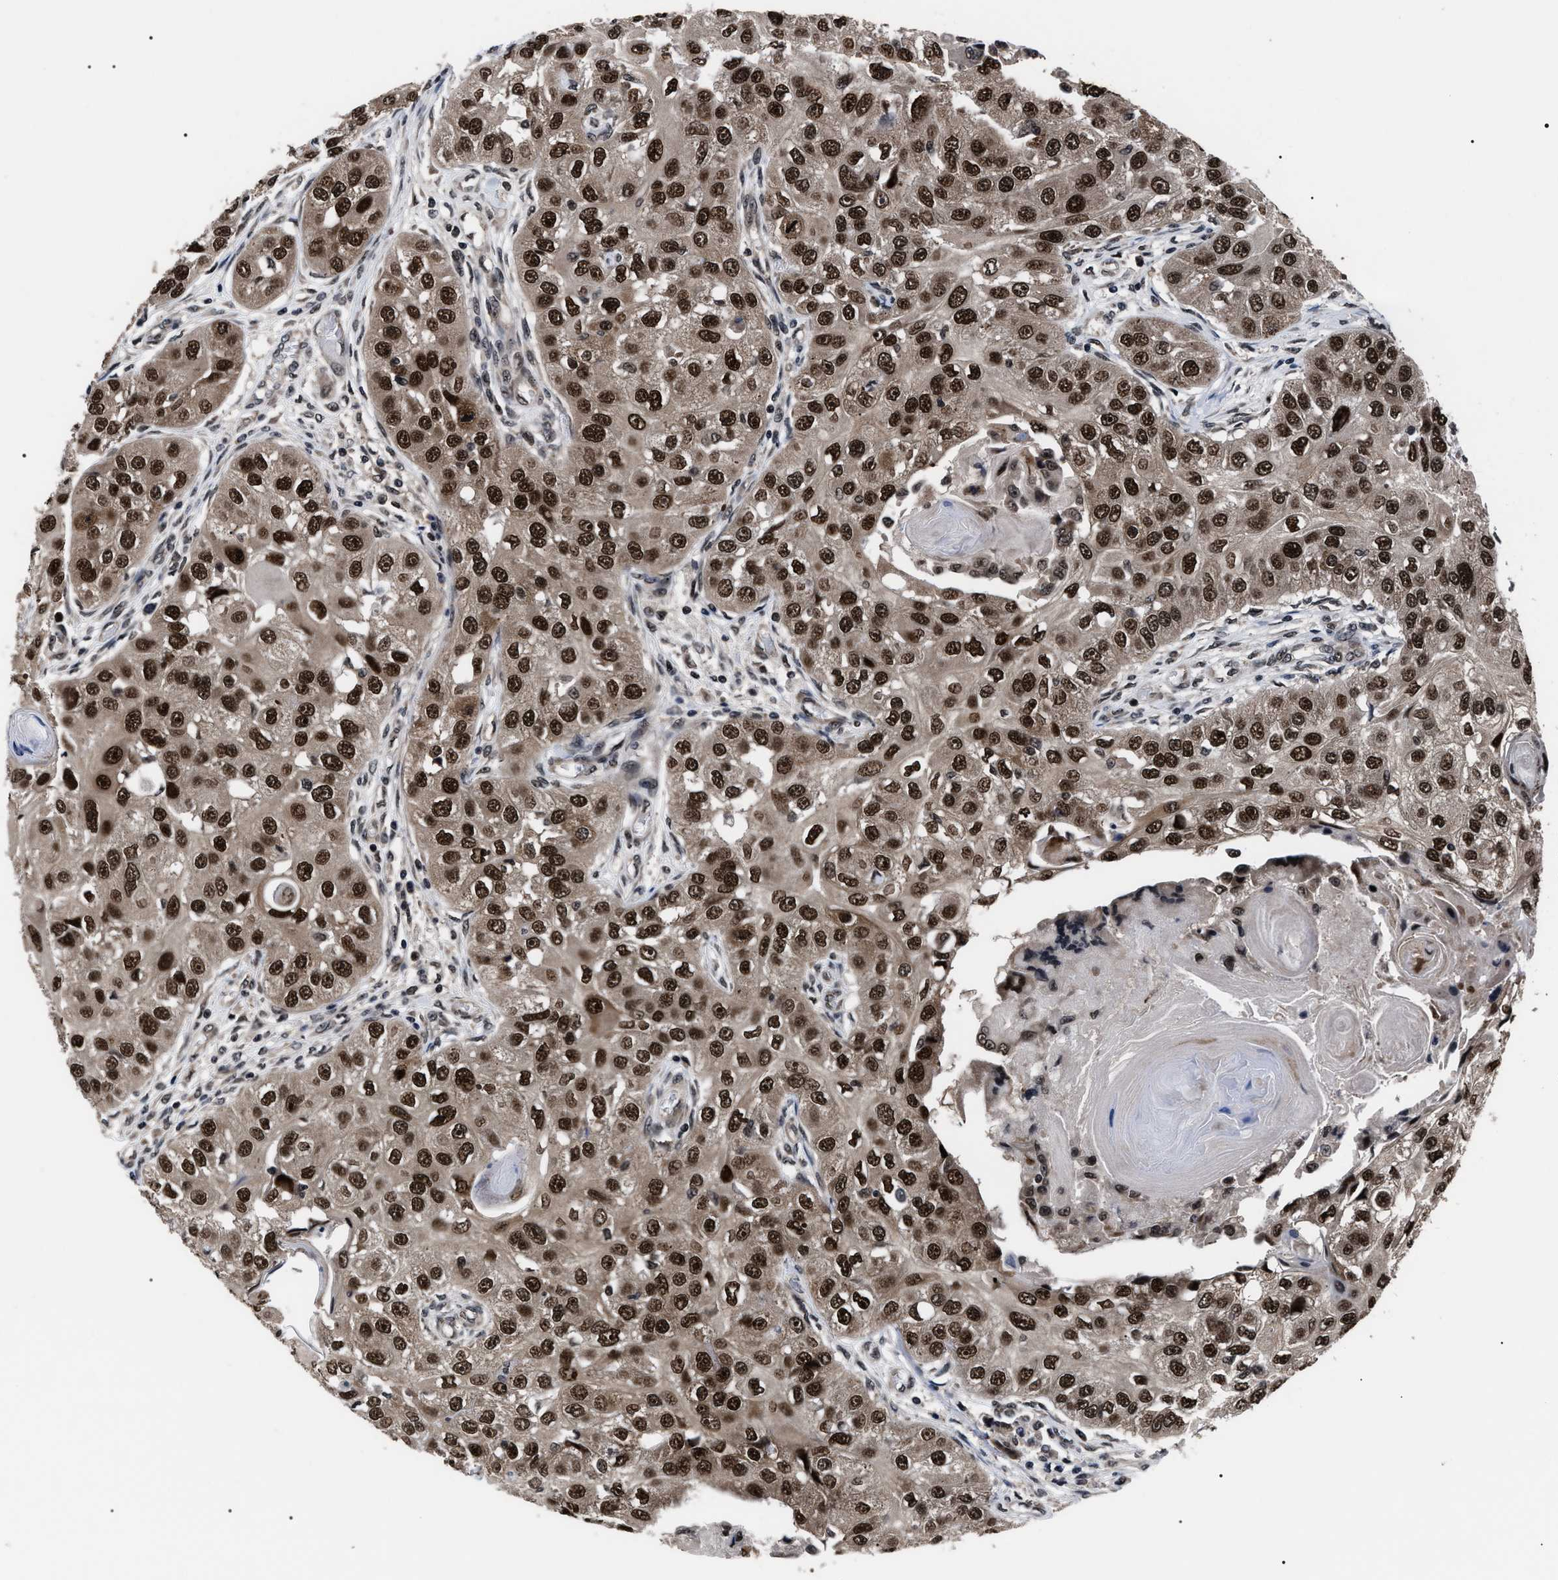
{"staining": {"intensity": "strong", "quantity": ">75%", "location": "nuclear"}, "tissue": "head and neck cancer", "cell_type": "Tumor cells", "image_type": "cancer", "snomed": [{"axis": "morphology", "description": "Normal tissue, NOS"}, {"axis": "morphology", "description": "Squamous cell carcinoma, NOS"}, {"axis": "topography", "description": "Skeletal muscle"}, {"axis": "topography", "description": "Head-Neck"}], "caption": "Head and neck cancer stained with a protein marker exhibits strong staining in tumor cells.", "gene": "CSNK2A1", "patient": {"sex": "male", "age": 51}}